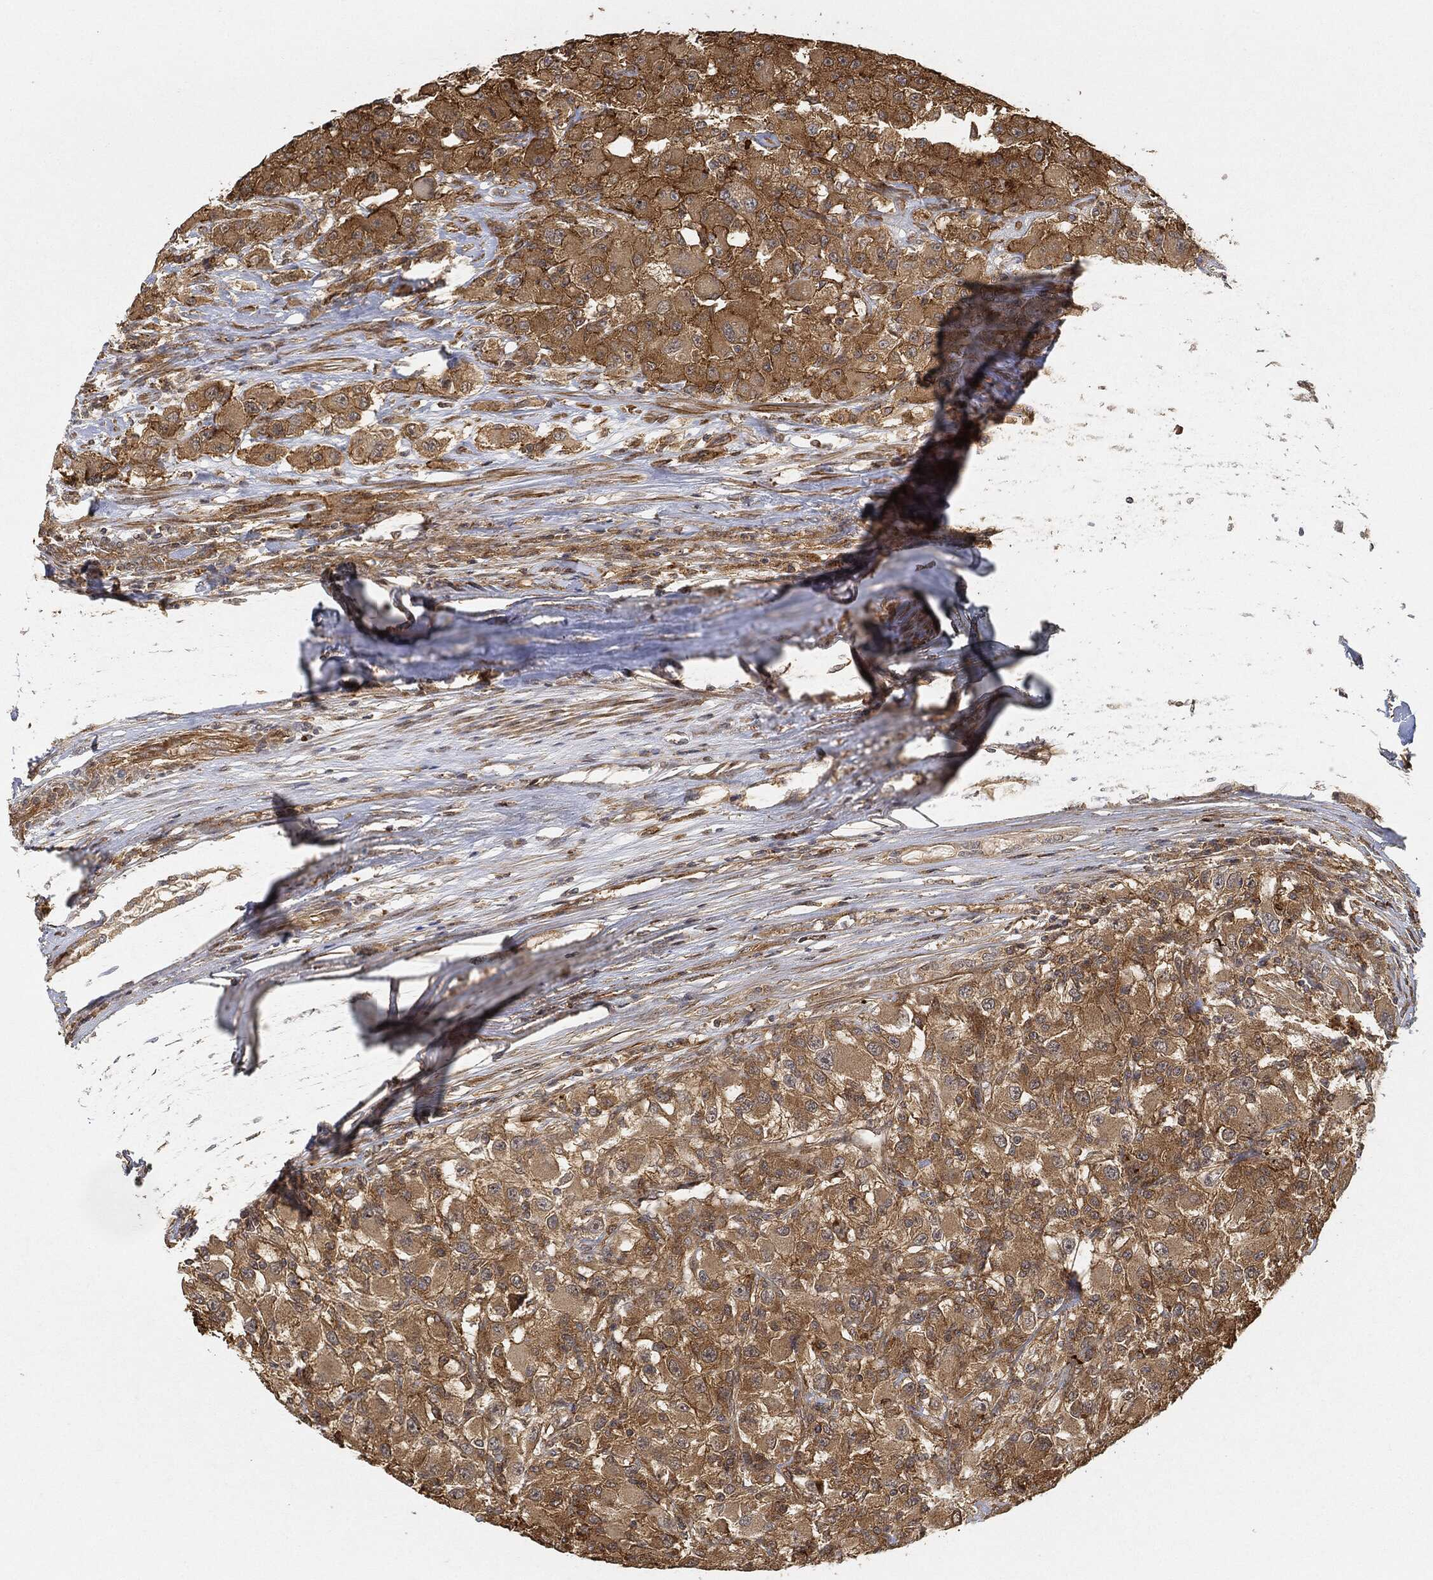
{"staining": {"intensity": "moderate", "quantity": "25%-75%", "location": "cytoplasmic/membranous"}, "tissue": "renal cancer", "cell_type": "Tumor cells", "image_type": "cancer", "snomed": [{"axis": "morphology", "description": "Adenocarcinoma, NOS"}, {"axis": "topography", "description": "Kidney"}], "caption": "Tumor cells display medium levels of moderate cytoplasmic/membranous positivity in about 25%-75% of cells in adenocarcinoma (renal). (IHC, brightfield microscopy, high magnification).", "gene": "TPT1", "patient": {"sex": "female", "age": 67}}